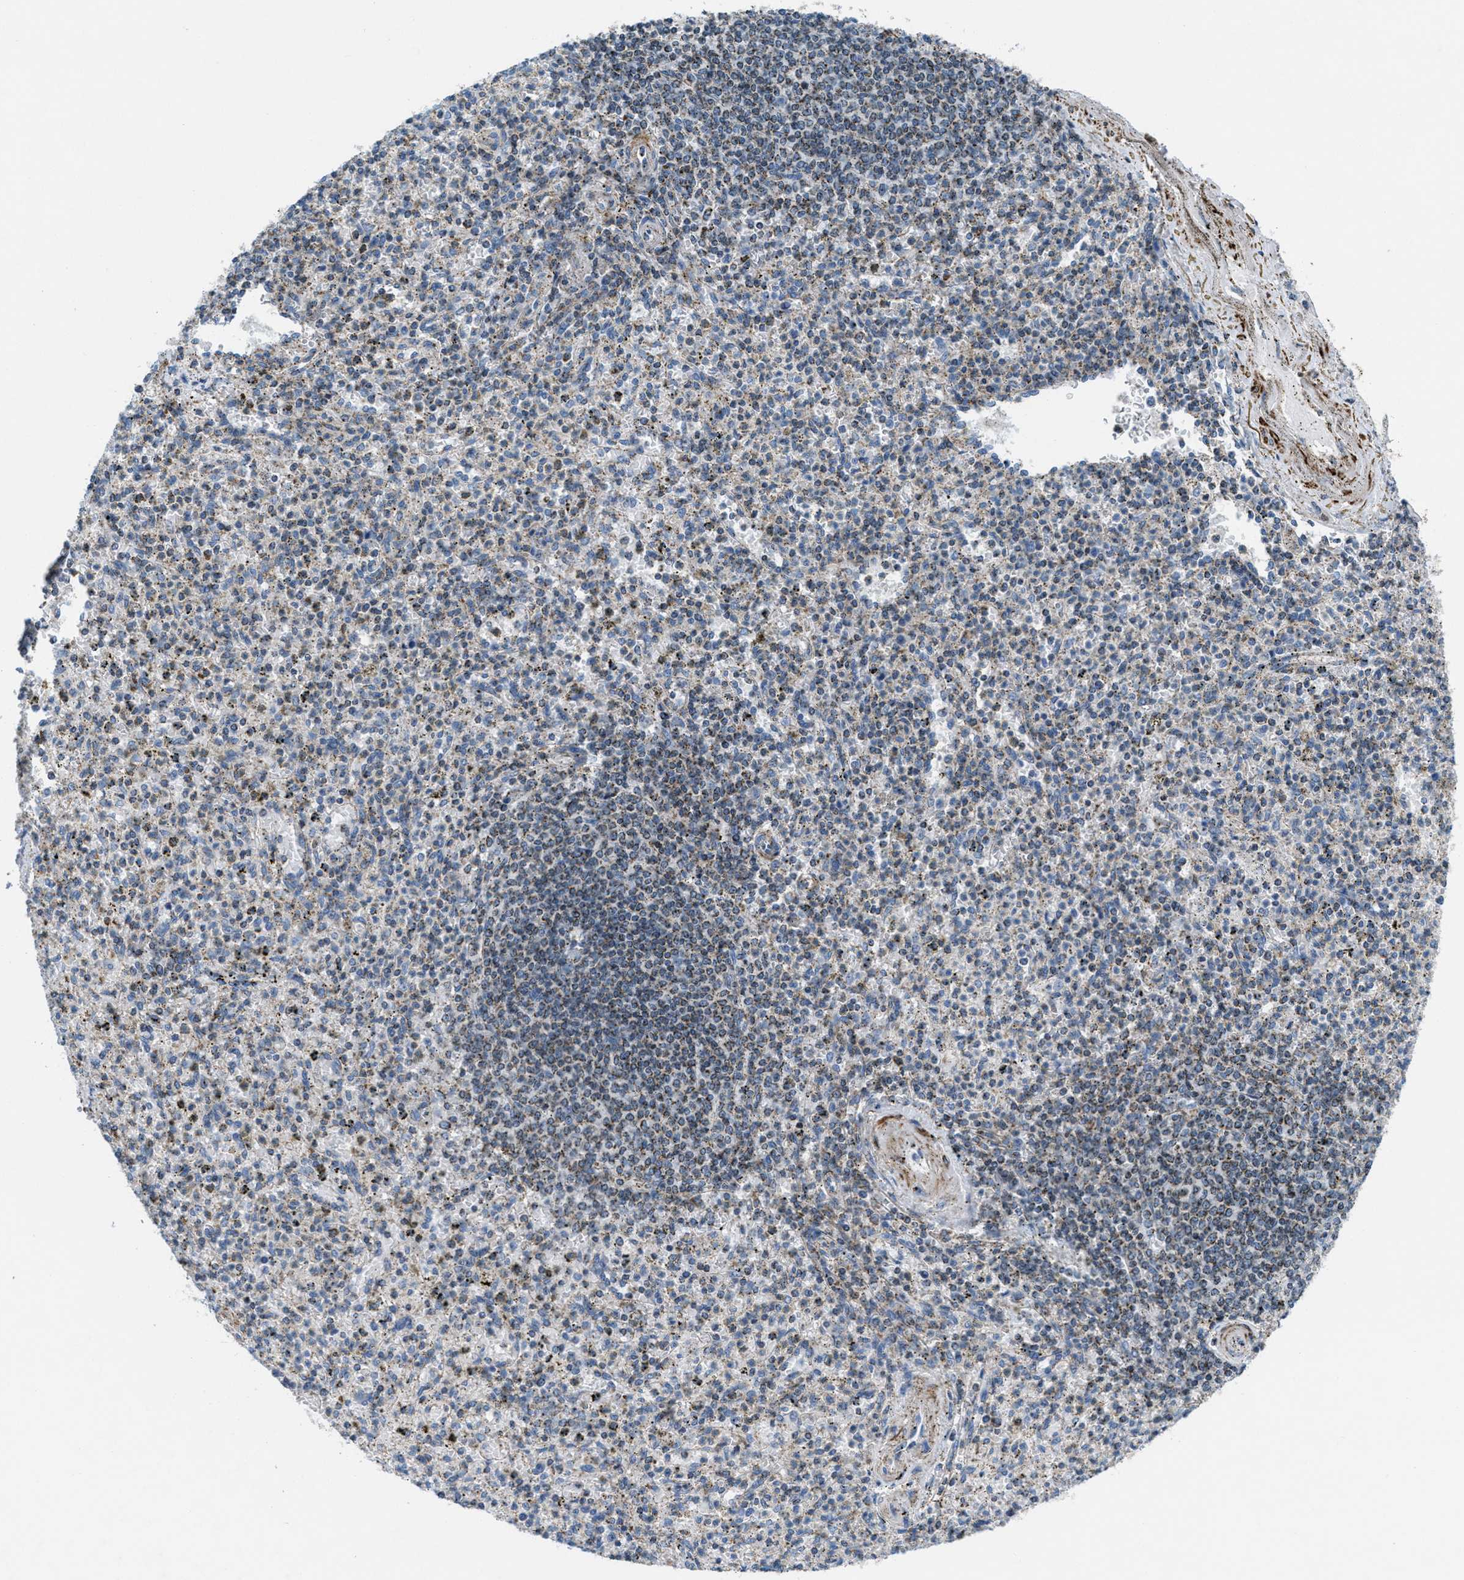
{"staining": {"intensity": "weak", "quantity": "25%-75%", "location": "cytoplasmic/membranous"}, "tissue": "spleen", "cell_type": "Cells in red pulp", "image_type": "normal", "snomed": [{"axis": "morphology", "description": "Normal tissue, NOS"}, {"axis": "topography", "description": "Spleen"}], "caption": "Approximately 25%-75% of cells in red pulp in normal spleen show weak cytoplasmic/membranous protein positivity as visualized by brown immunohistochemical staining.", "gene": "MFSD13A", "patient": {"sex": "male", "age": 72}}